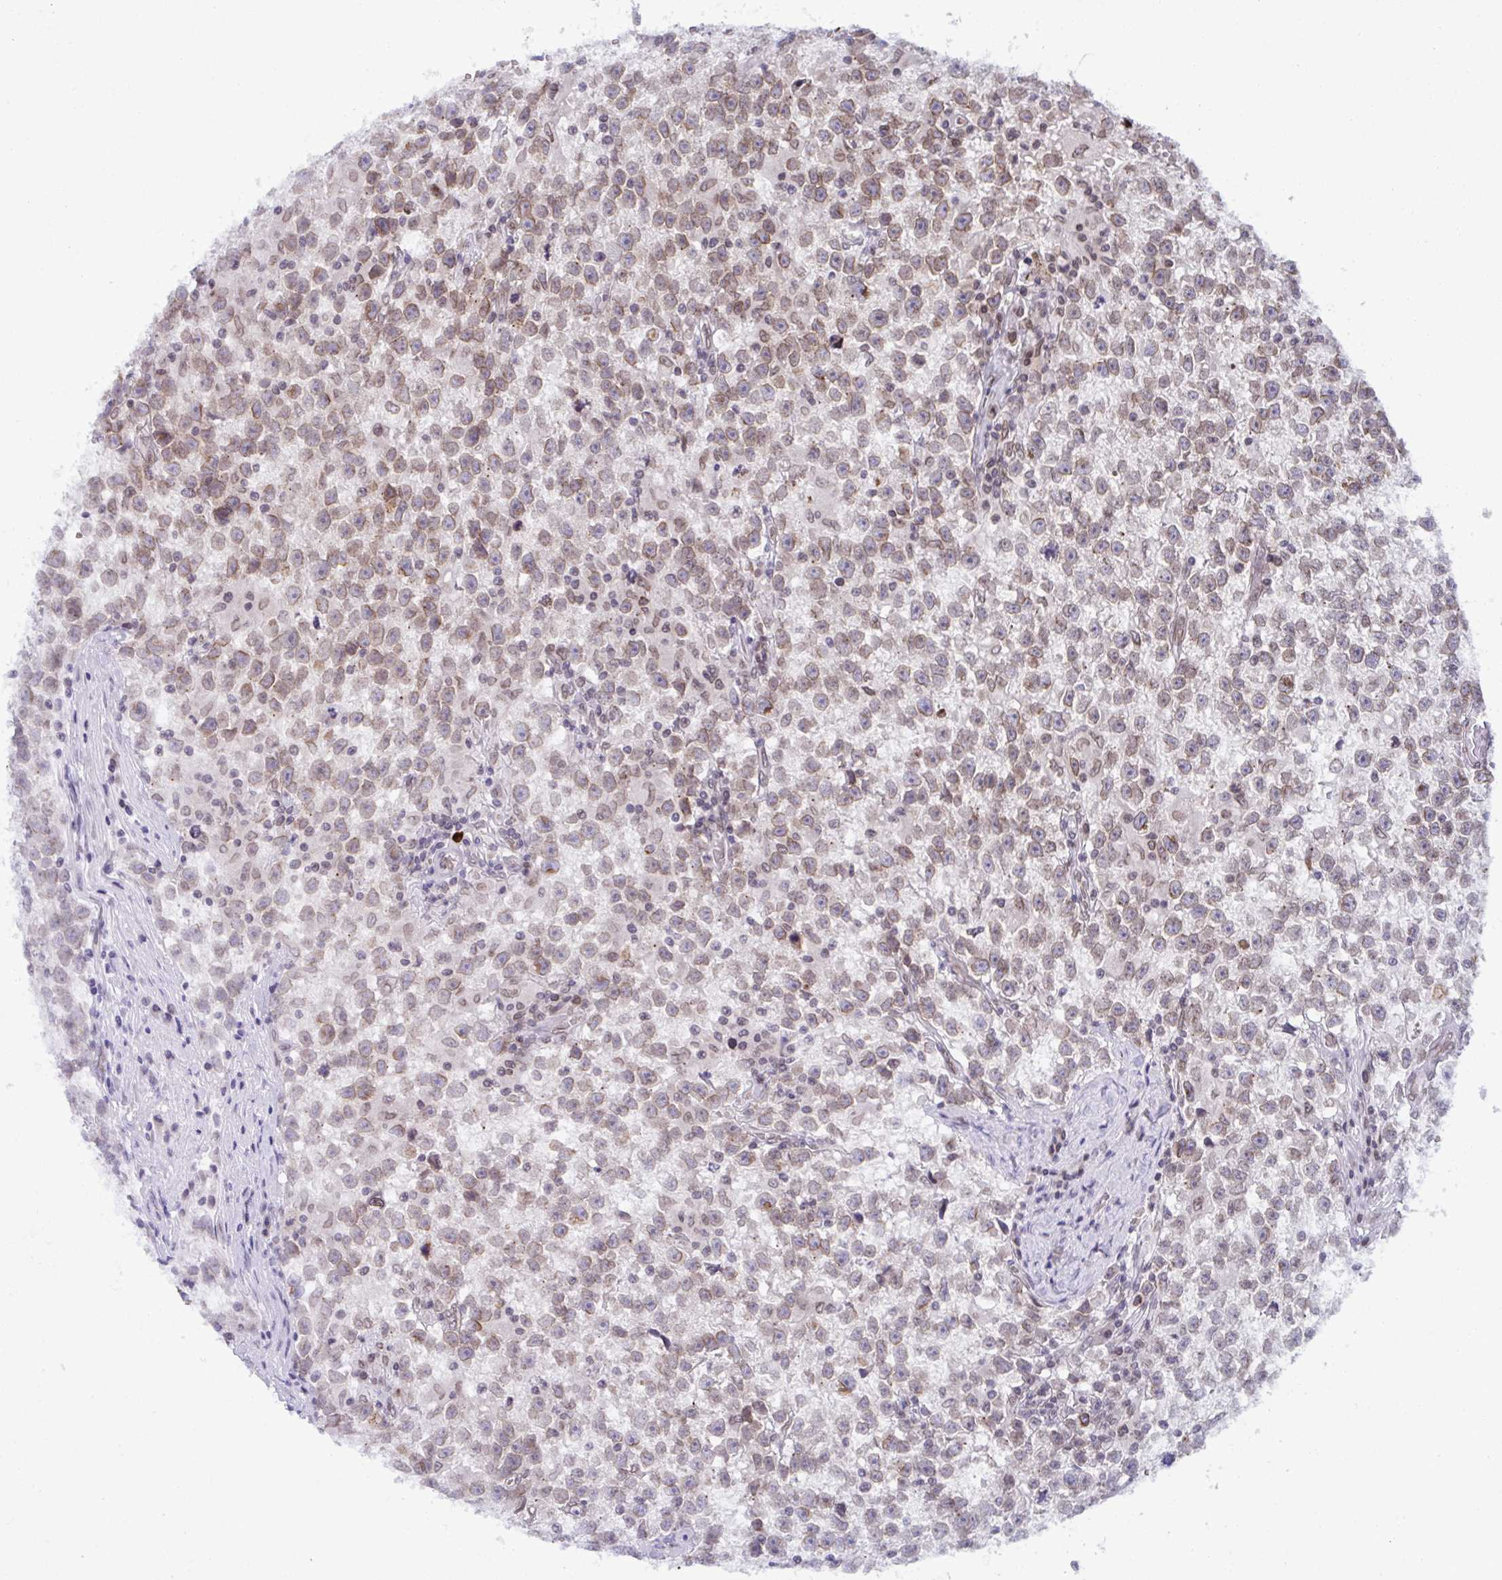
{"staining": {"intensity": "weak", "quantity": "25%-75%", "location": "cytoplasmic/membranous,nuclear"}, "tissue": "testis cancer", "cell_type": "Tumor cells", "image_type": "cancer", "snomed": [{"axis": "morphology", "description": "Seminoma, NOS"}, {"axis": "topography", "description": "Testis"}], "caption": "An IHC photomicrograph of neoplastic tissue is shown. Protein staining in brown labels weak cytoplasmic/membranous and nuclear positivity in testis cancer within tumor cells. Immunohistochemistry (ihc) stains the protein of interest in brown and the nuclei are stained blue.", "gene": "RANBP2", "patient": {"sex": "male", "age": 31}}